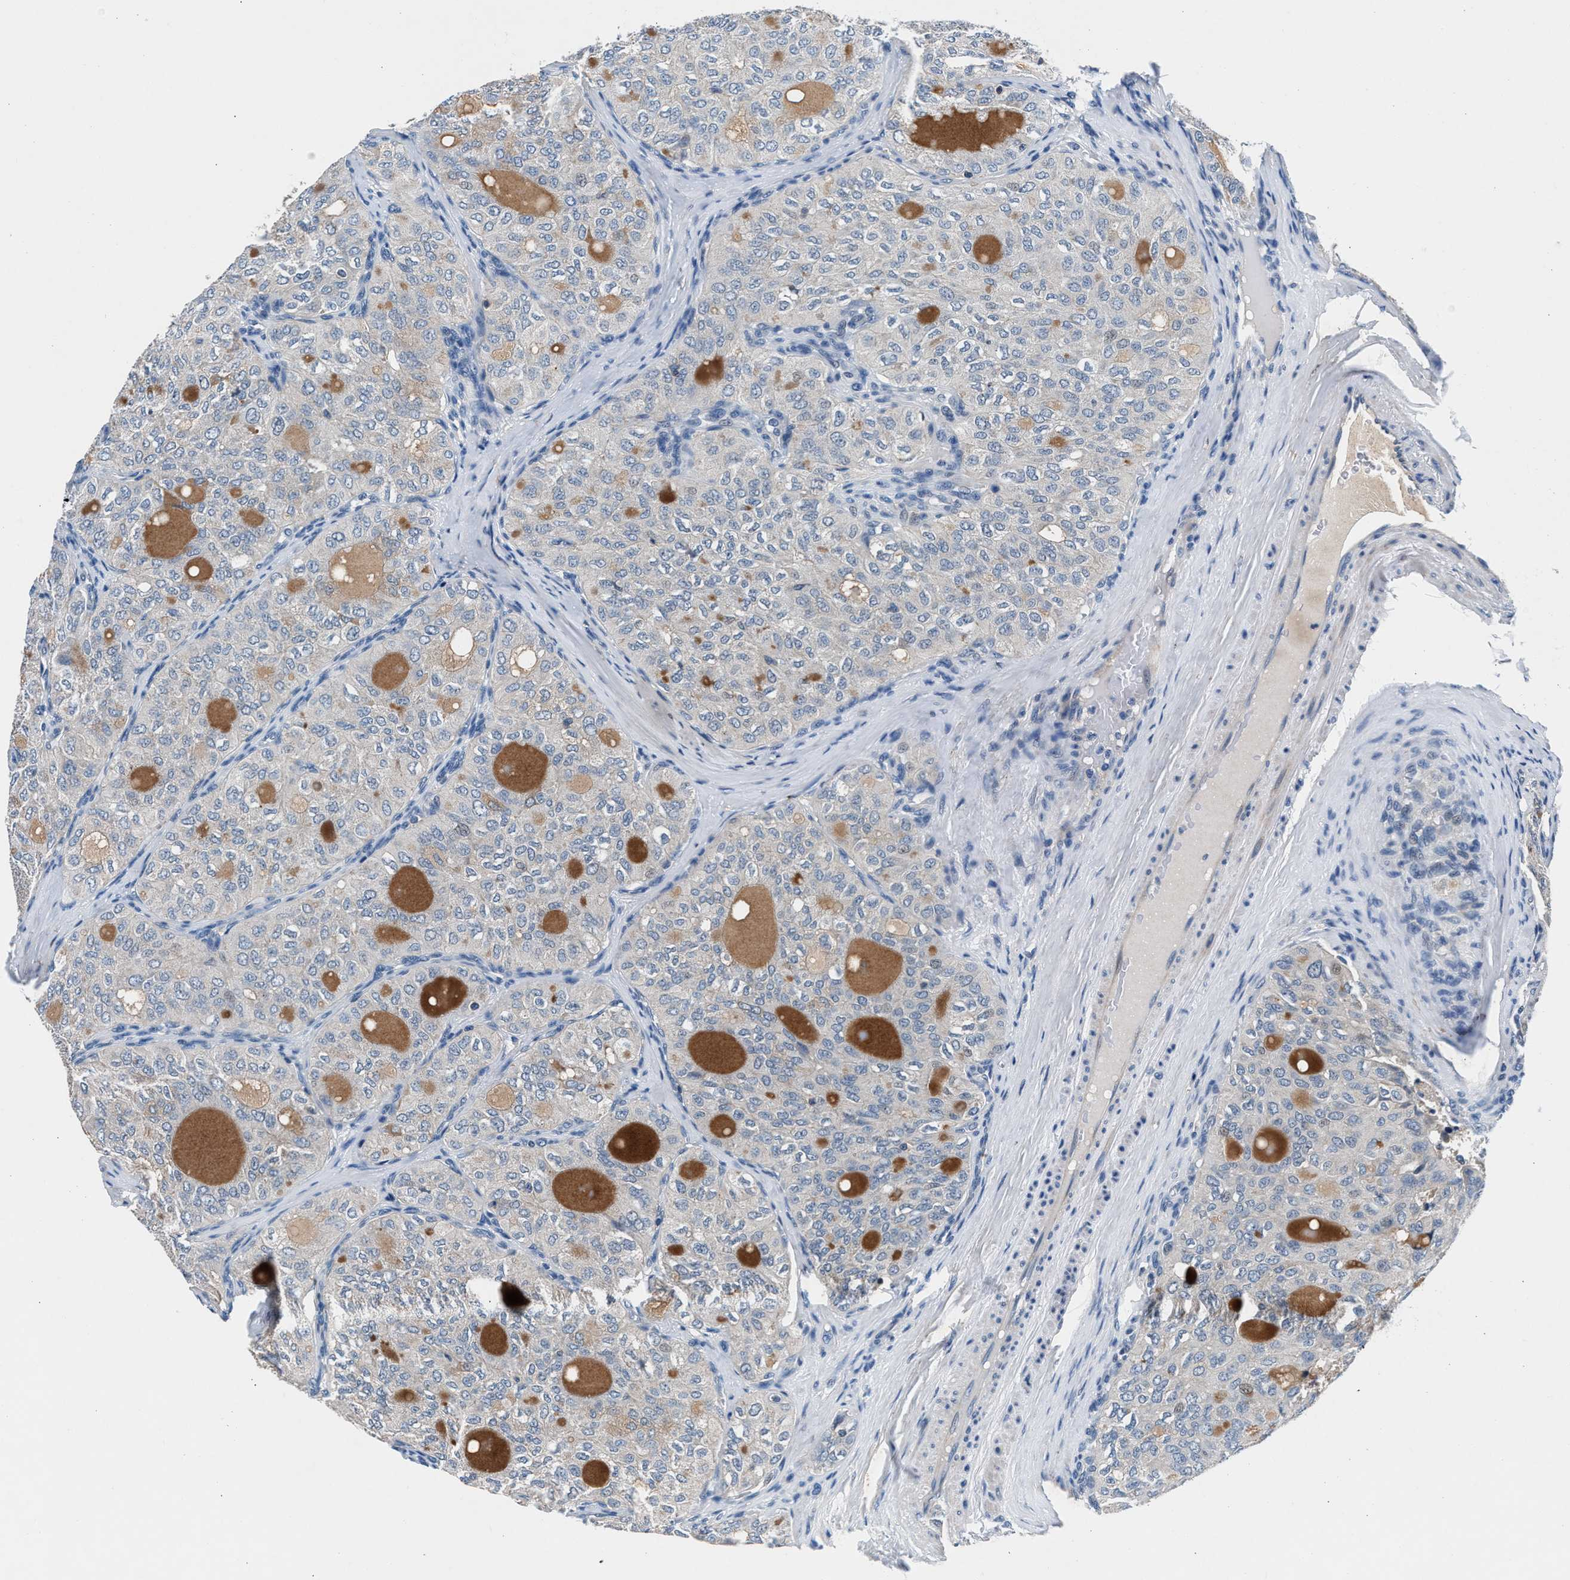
{"staining": {"intensity": "negative", "quantity": "none", "location": "none"}, "tissue": "thyroid cancer", "cell_type": "Tumor cells", "image_type": "cancer", "snomed": [{"axis": "morphology", "description": "Follicular adenoma carcinoma, NOS"}, {"axis": "topography", "description": "Thyroid gland"}], "caption": "An image of human thyroid cancer is negative for staining in tumor cells.", "gene": "DENND6B", "patient": {"sex": "male", "age": 75}}